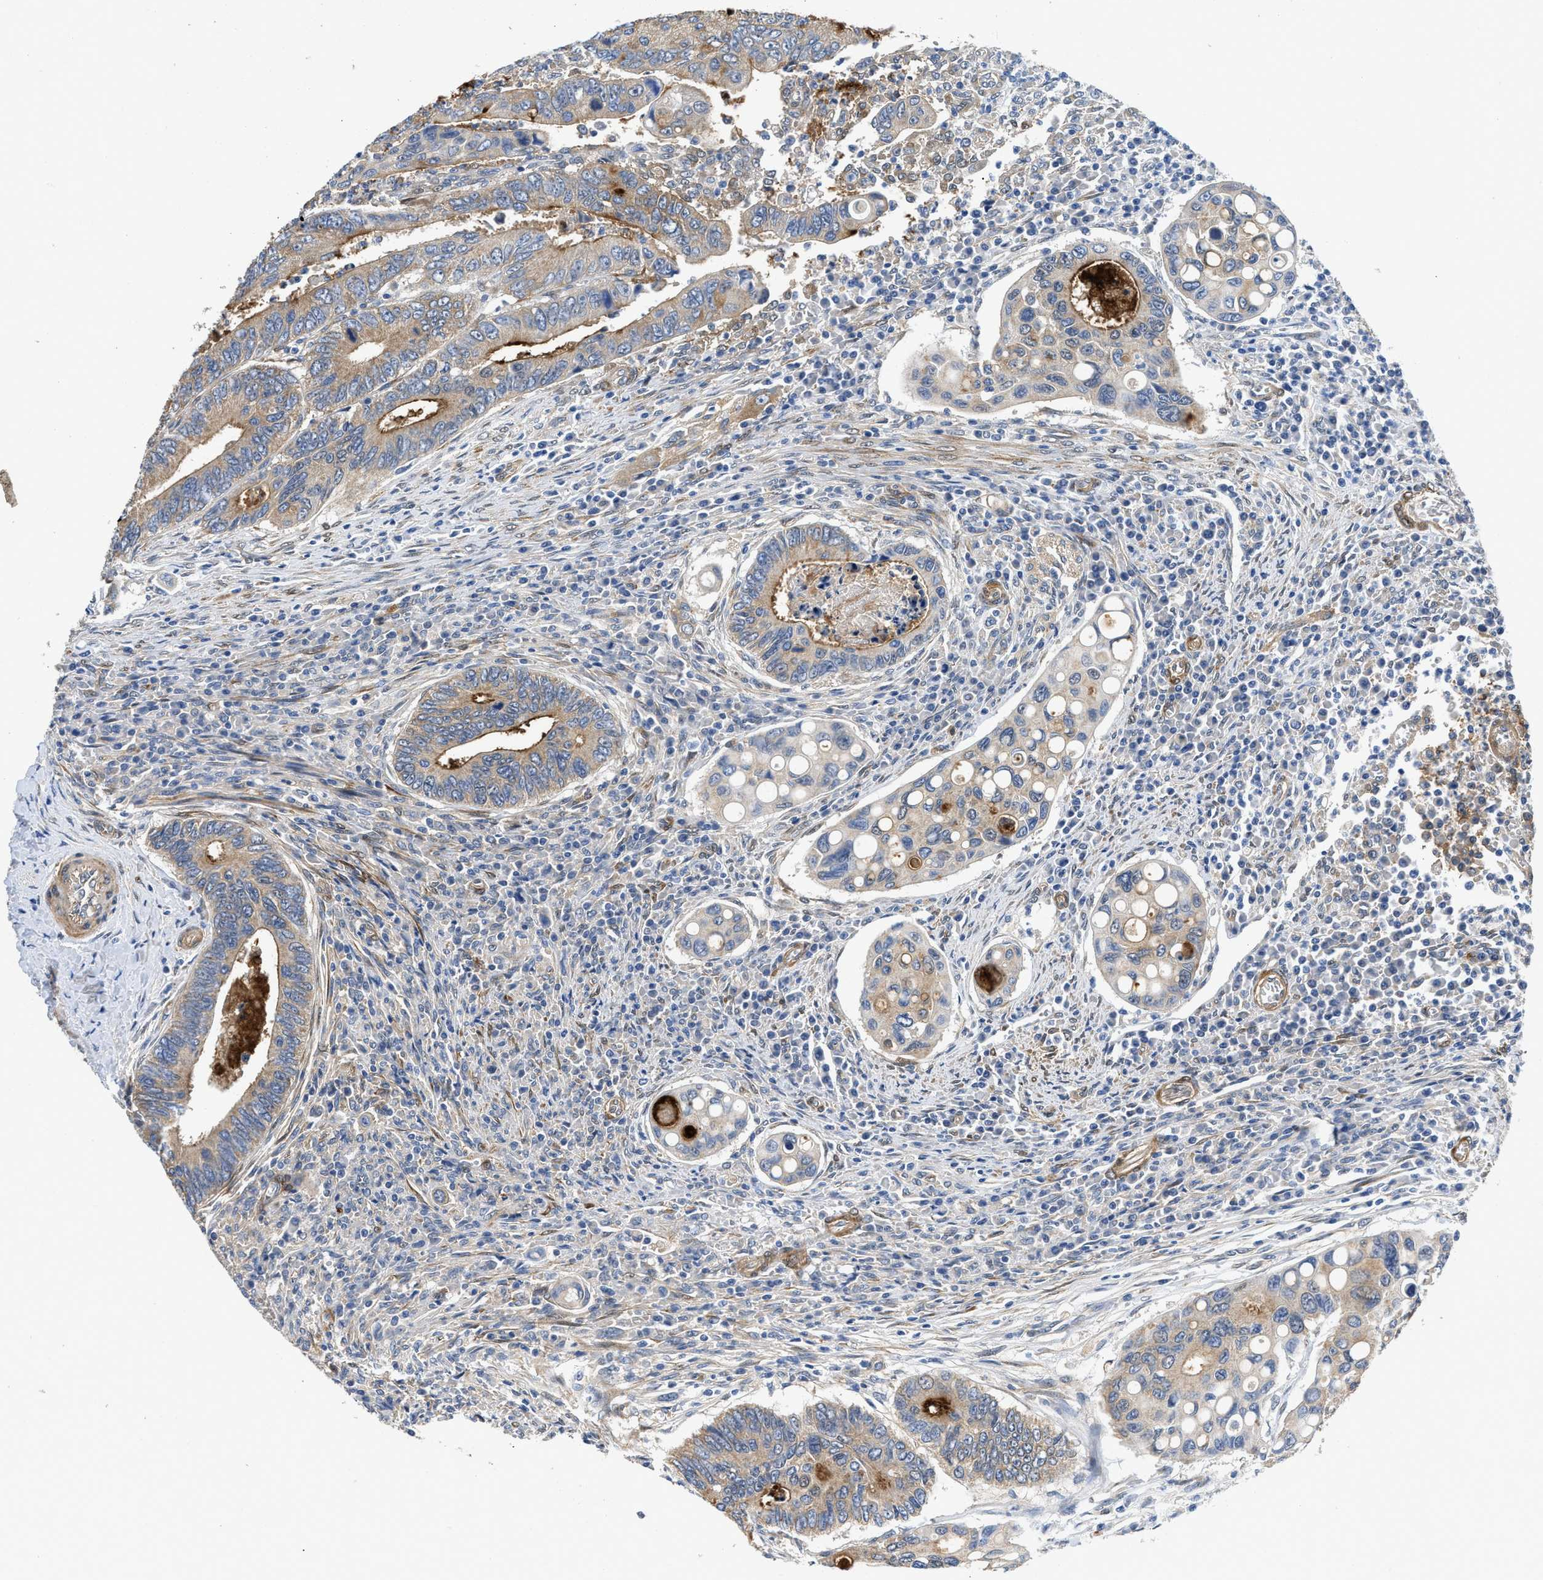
{"staining": {"intensity": "moderate", "quantity": ">75%", "location": "cytoplasmic/membranous"}, "tissue": "colorectal cancer", "cell_type": "Tumor cells", "image_type": "cancer", "snomed": [{"axis": "morphology", "description": "Inflammation, NOS"}, {"axis": "morphology", "description": "Adenocarcinoma, NOS"}, {"axis": "topography", "description": "Colon"}], "caption": "Immunohistochemistry (DAB (3,3'-diaminobenzidine)) staining of colorectal cancer exhibits moderate cytoplasmic/membranous protein positivity in approximately >75% of tumor cells.", "gene": "RAPH1", "patient": {"sex": "male", "age": 72}}